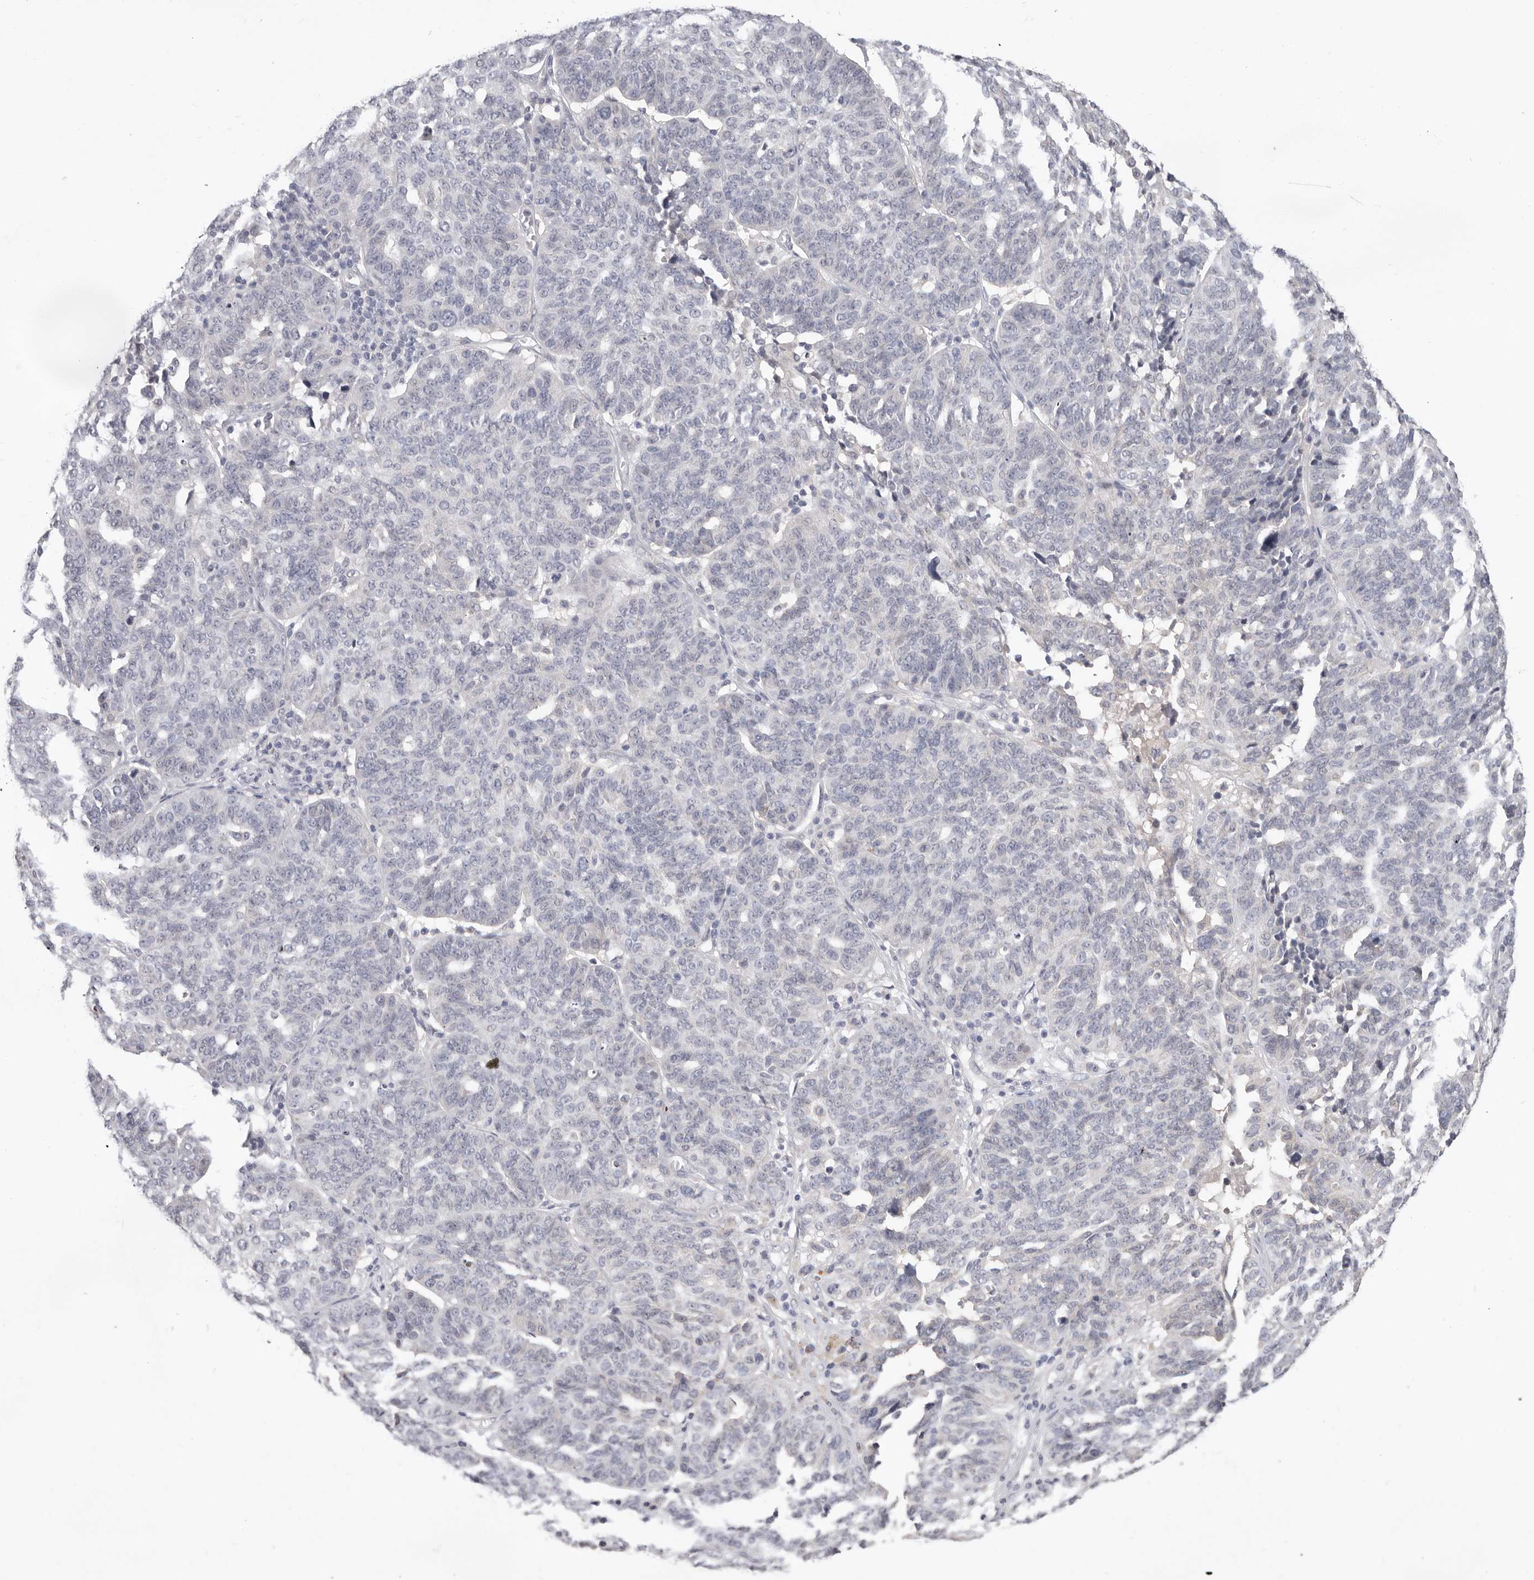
{"staining": {"intensity": "negative", "quantity": "none", "location": "none"}, "tissue": "ovarian cancer", "cell_type": "Tumor cells", "image_type": "cancer", "snomed": [{"axis": "morphology", "description": "Cystadenocarcinoma, serous, NOS"}, {"axis": "topography", "description": "Ovary"}], "caption": "Tumor cells are negative for brown protein staining in ovarian serous cystadenocarcinoma. (Stains: DAB immunohistochemistry with hematoxylin counter stain, Microscopy: brightfield microscopy at high magnification).", "gene": "DOP1A", "patient": {"sex": "female", "age": 59}}